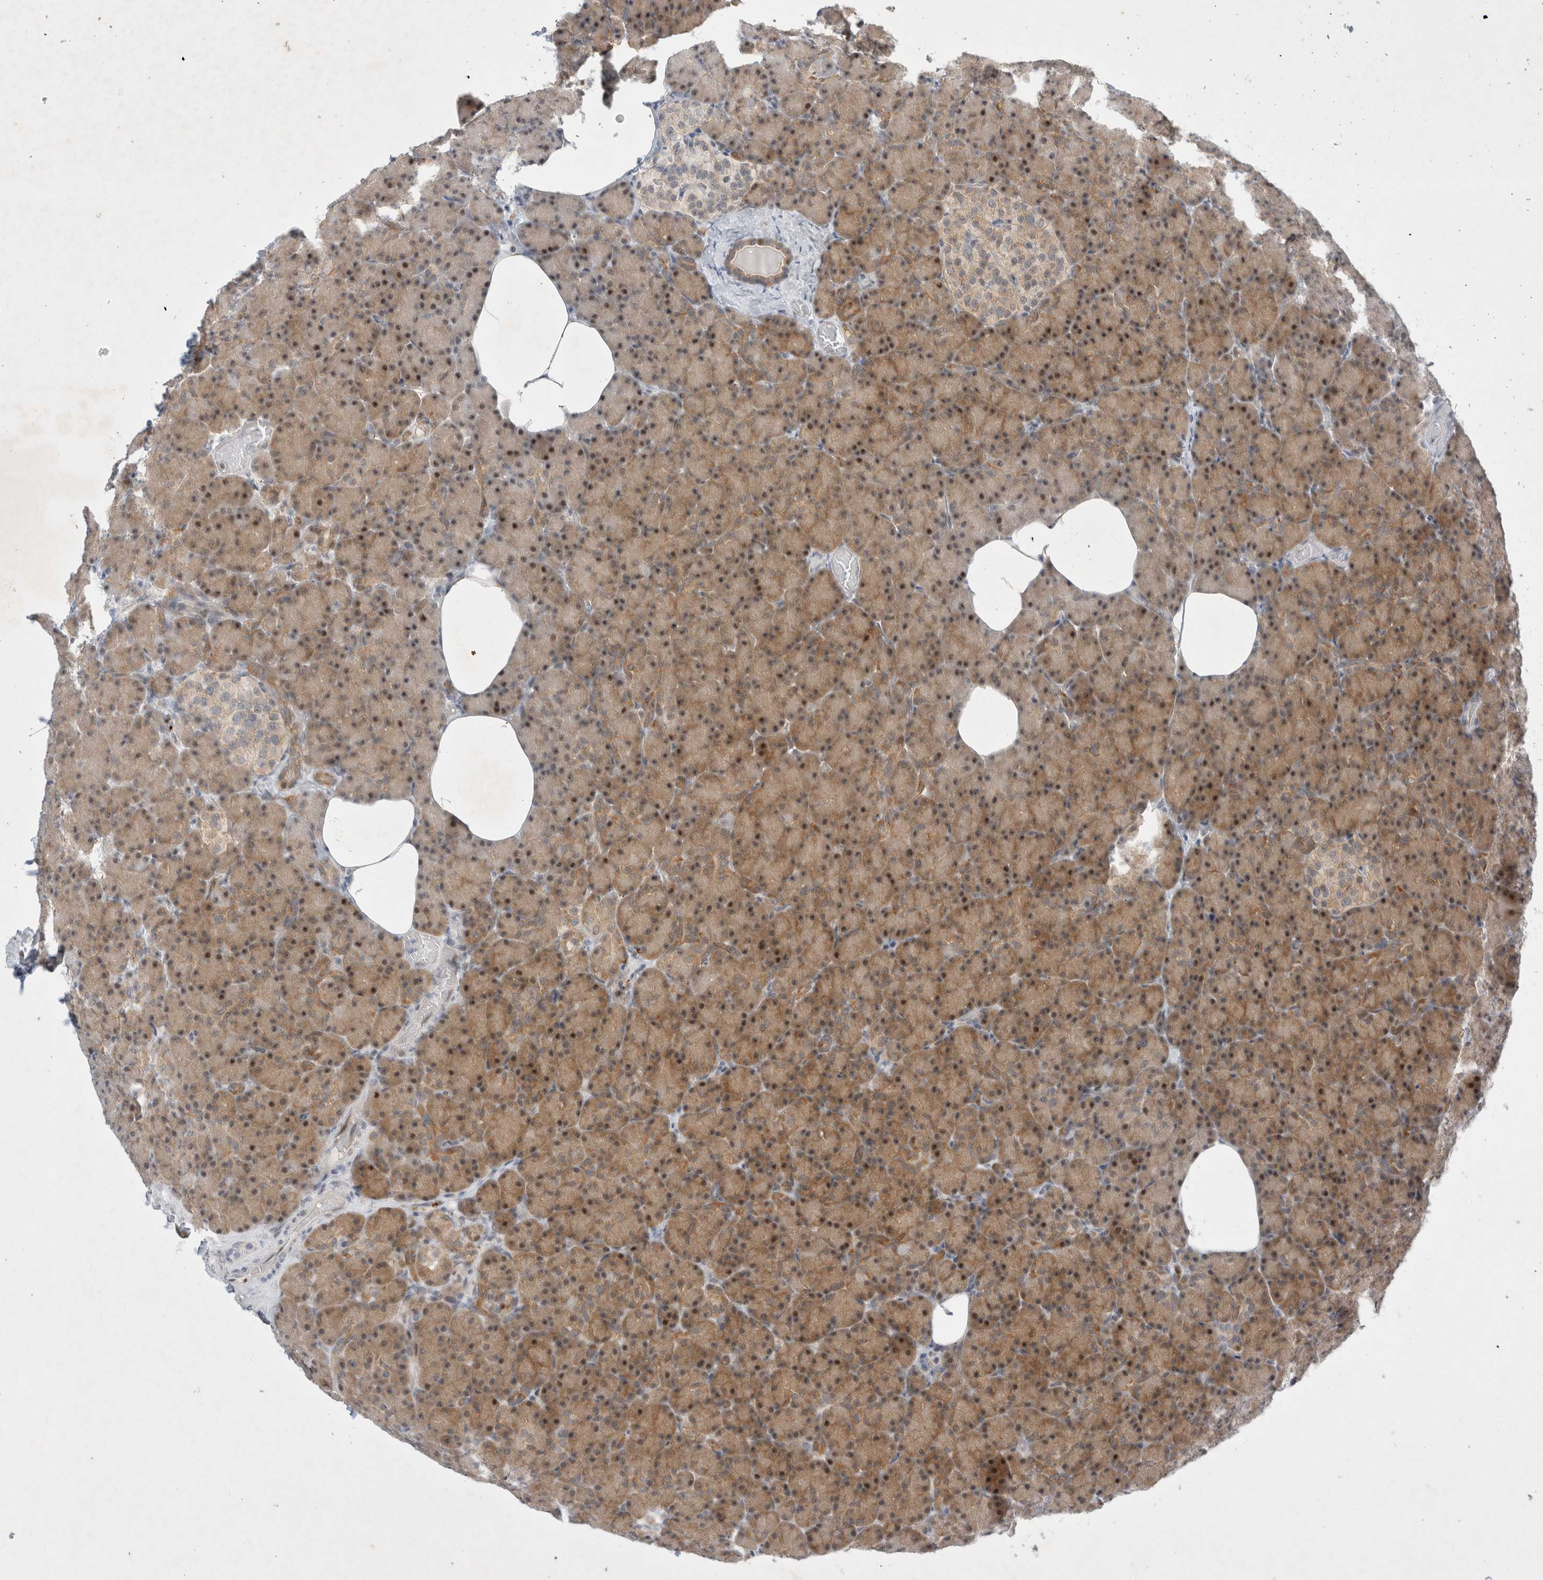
{"staining": {"intensity": "moderate", "quantity": ">75%", "location": "cytoplasmic/membranous,nuclear"}, "tissue": "pancreas", "cell_type": "Exocrine glandular cells", "image_type": "normal", "snomed": [{"axis": "morphology", "description": "Normal tissue, NOS"}, {"axis": "topography", "description": "Pancreas"}], "caption": "Exocrine glandular cells exhibit moderate cytoplasmic/membranous,nuclear staining in about >75% of cells in unremarkable pancreas.", "gene": "WIPF2", "patient": {"sex": "female", "age": 43}}